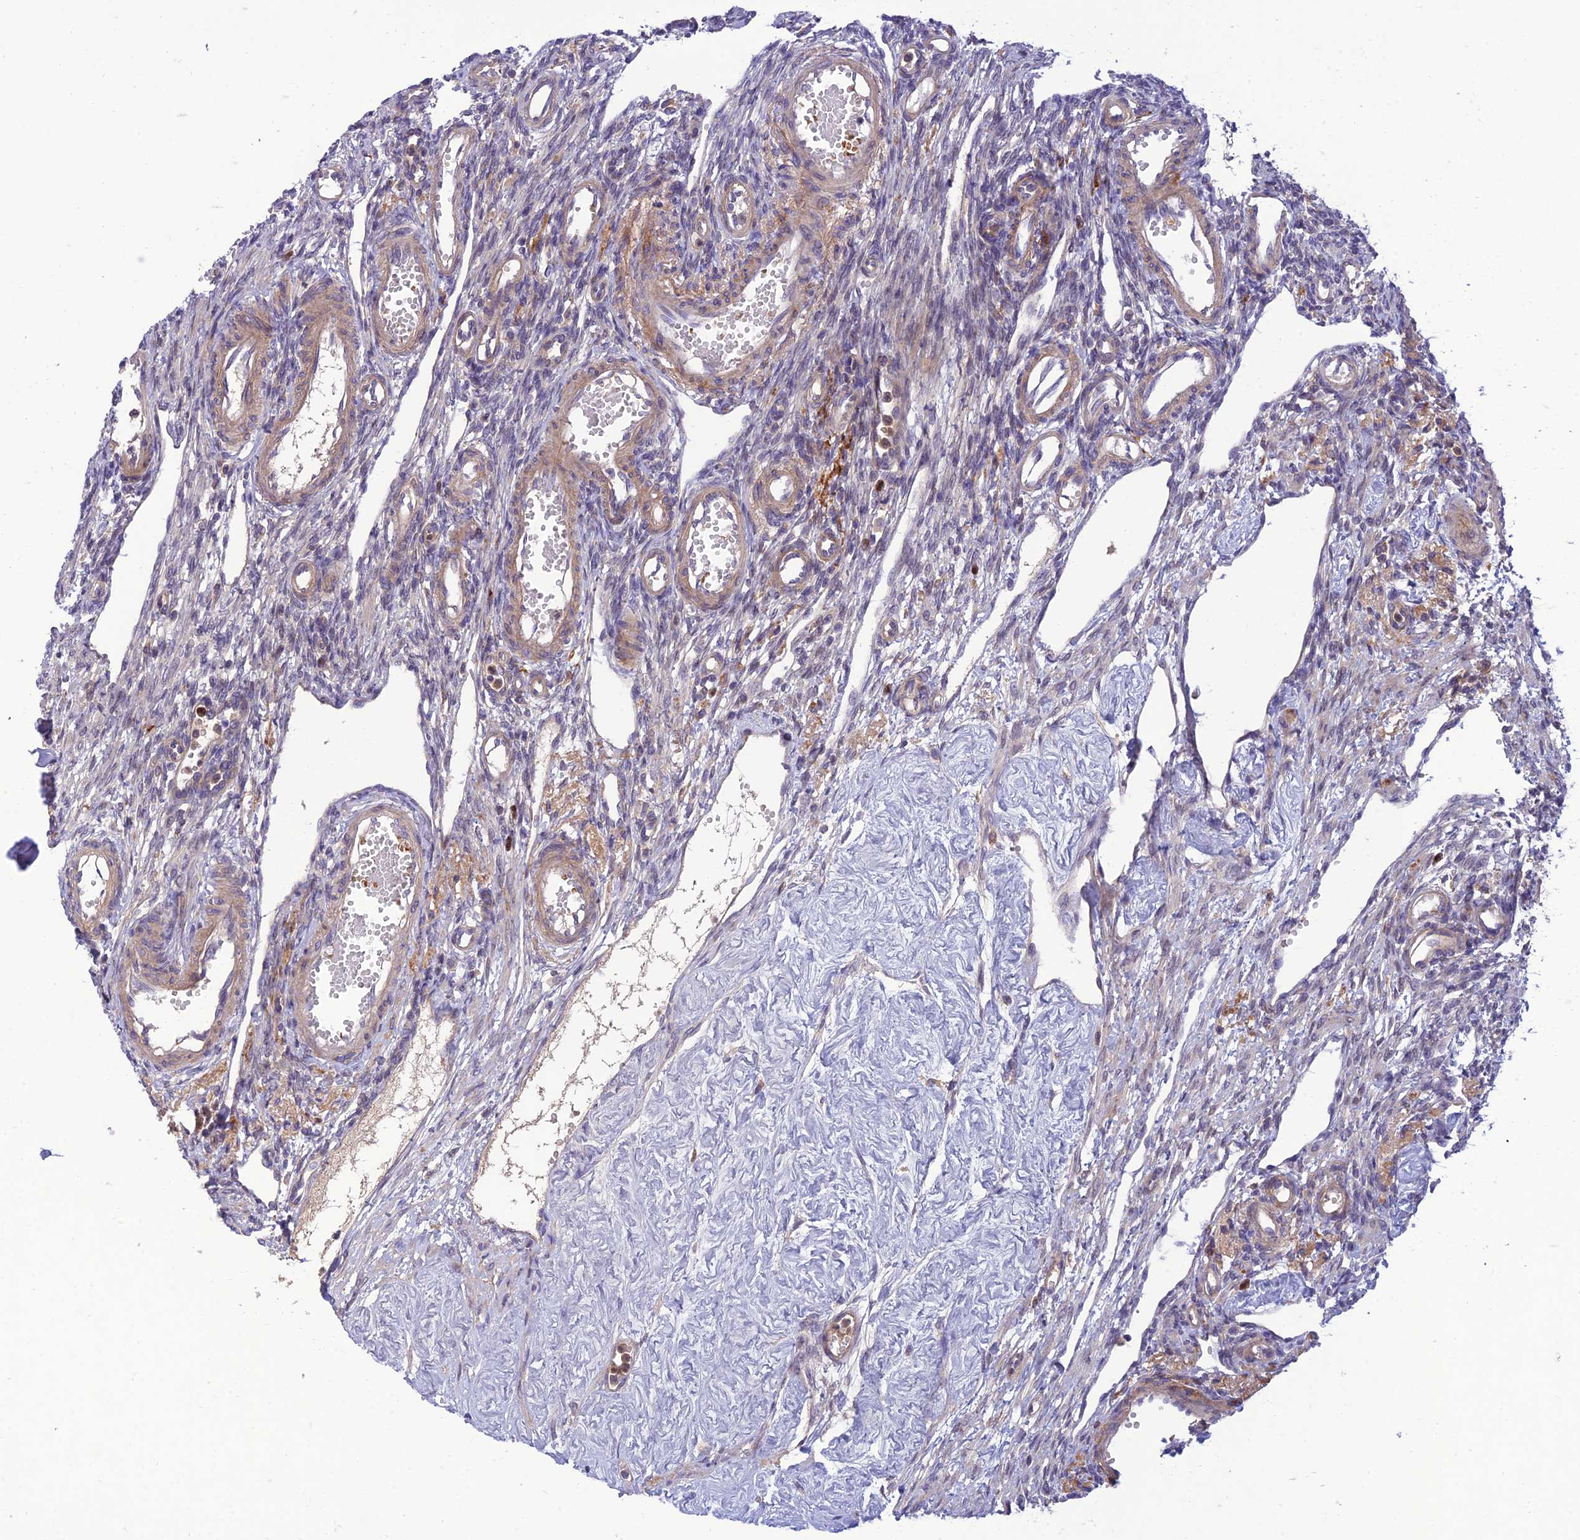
{"staining": {"intensity": "negative", "quantity": "none", "location": "none"}, "tissue": "ovary", "cell_type": "Ovarian stroma cells", "image_type": "normal", "snomed": [{"axis": "morphology", "description": "Normal tissue, NOS"}, {"axis": "morphology", "description": "Cyst, NOS"}, {"axis": "topography", "description": "Ovary"}], "caption": "This is an immunohistochemistry histopathology image of normal human ovary. There is no staining in ovarian stroma cells.", "gene": "IRAK3", "patient": {"sex": "female", "age": 33}}